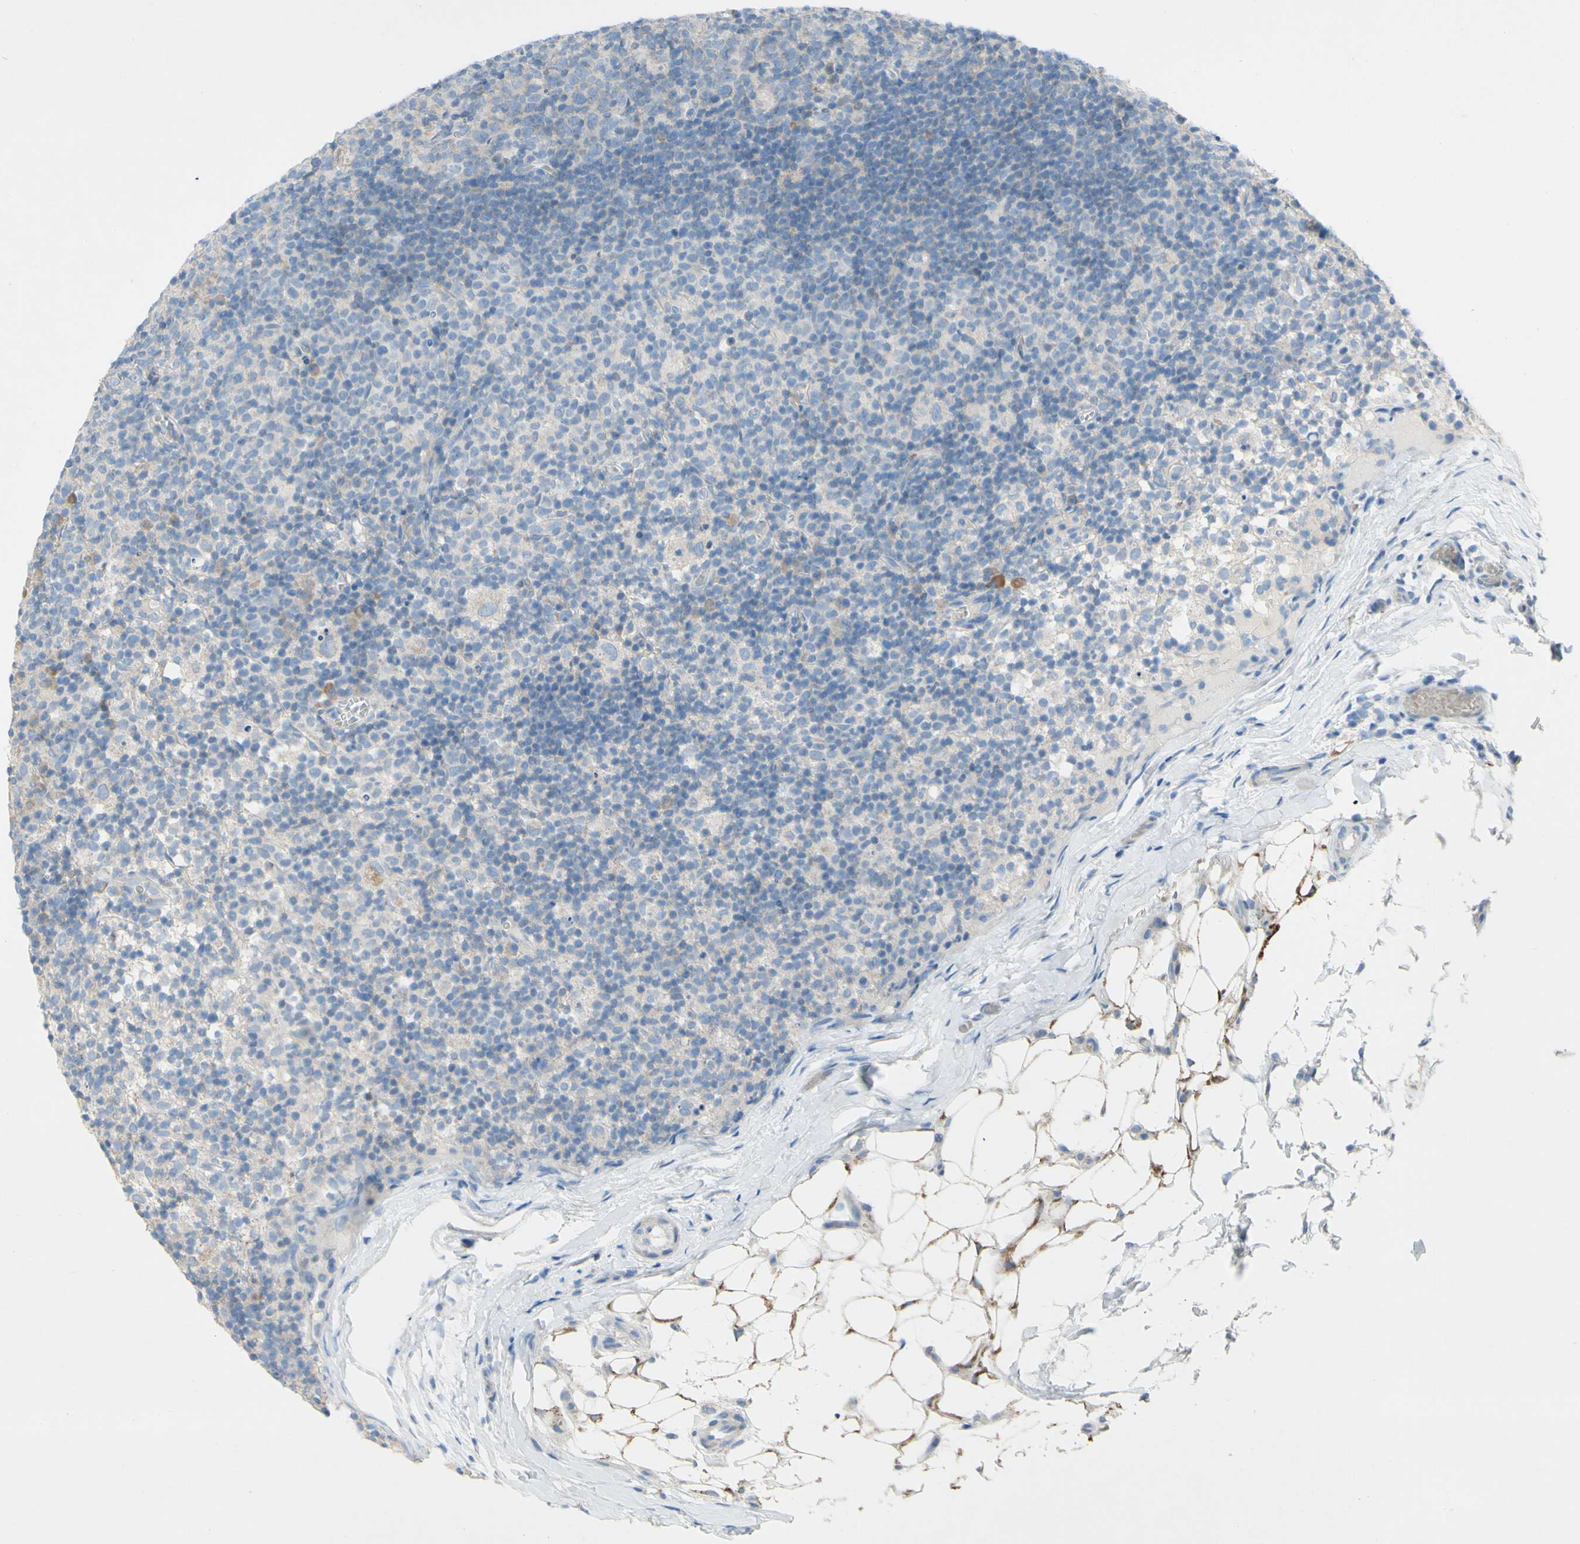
{"staining": {"intensity": "negative", "quantity": "none", "location": "none"}, "tissue": "lymph node", "cell_type": "Germinal center cells", "image_type": "normal", "snomed": [{"axis": "morphology", "description": "Normal tissue, NOS"}, {"axis": "morphology", "description": "Inflammation, NOS"}, {"axis": "topography", "description": "Lymph node"}], "caption": "Immunohistochemistry histopathology image of benign human lymph node stained for a protein (brown), which reveals no expression in germinal center cells. (IHC, brightfield microscopy, high magnification).", "gene": "ACADL", "patient": {"sex": "male", "age": 55}}